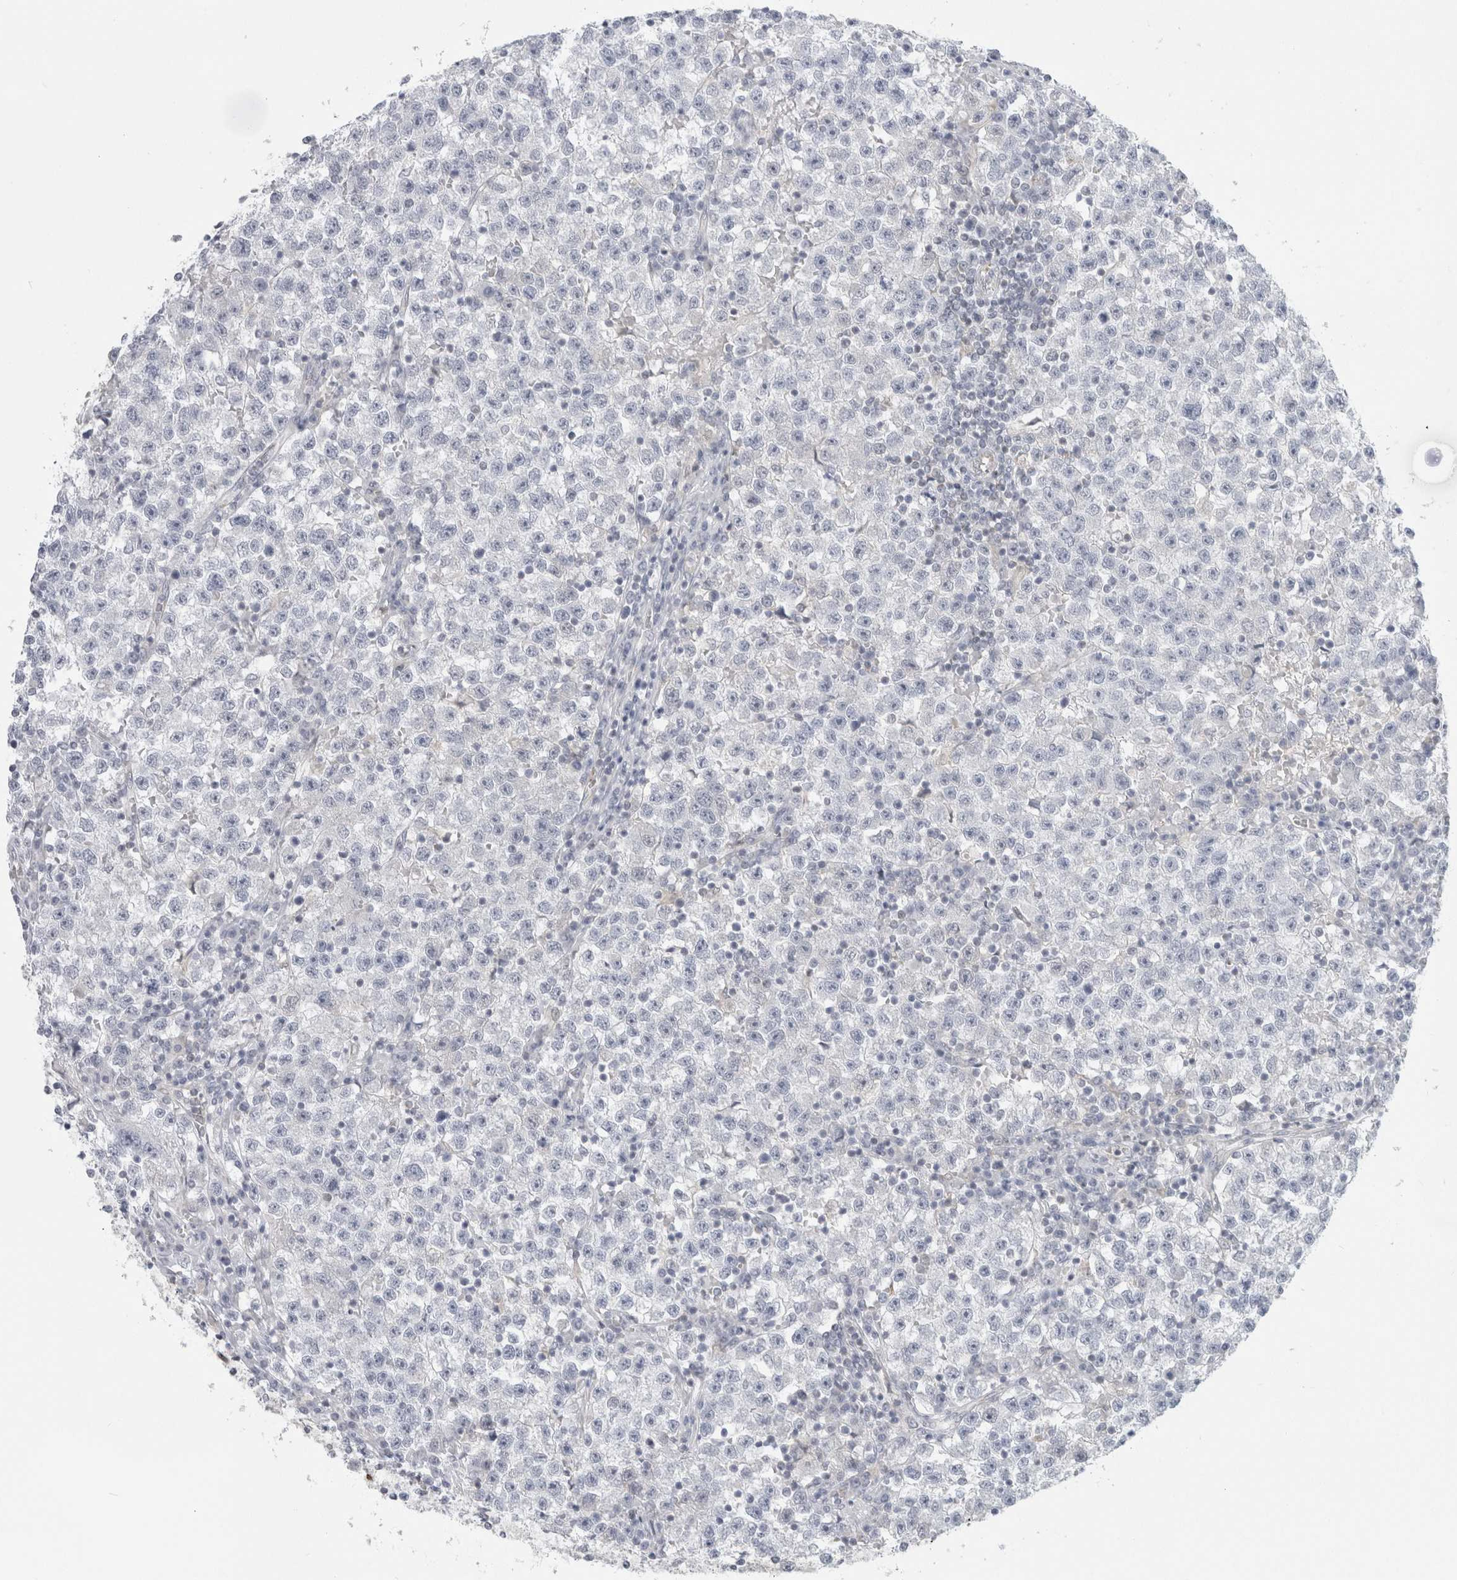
{"staining": {"intensity": "negative", "quantity": "none", "location": "none"}, "tissue": "testis cancer", "cell_type": "Tumor cells", "image_type": "cancer", "snomed": [{"axis": "morphology", "description": "Seminoma, NOS"}, {"axis": "topography", "description": "Testis"}], "caption": "Testis cancer (seminoma) stained for a protein using IHC exhibits no positivity tumor cells.", "gene": "FAHD1", "patient": {"sex": "male", "age": 22}}